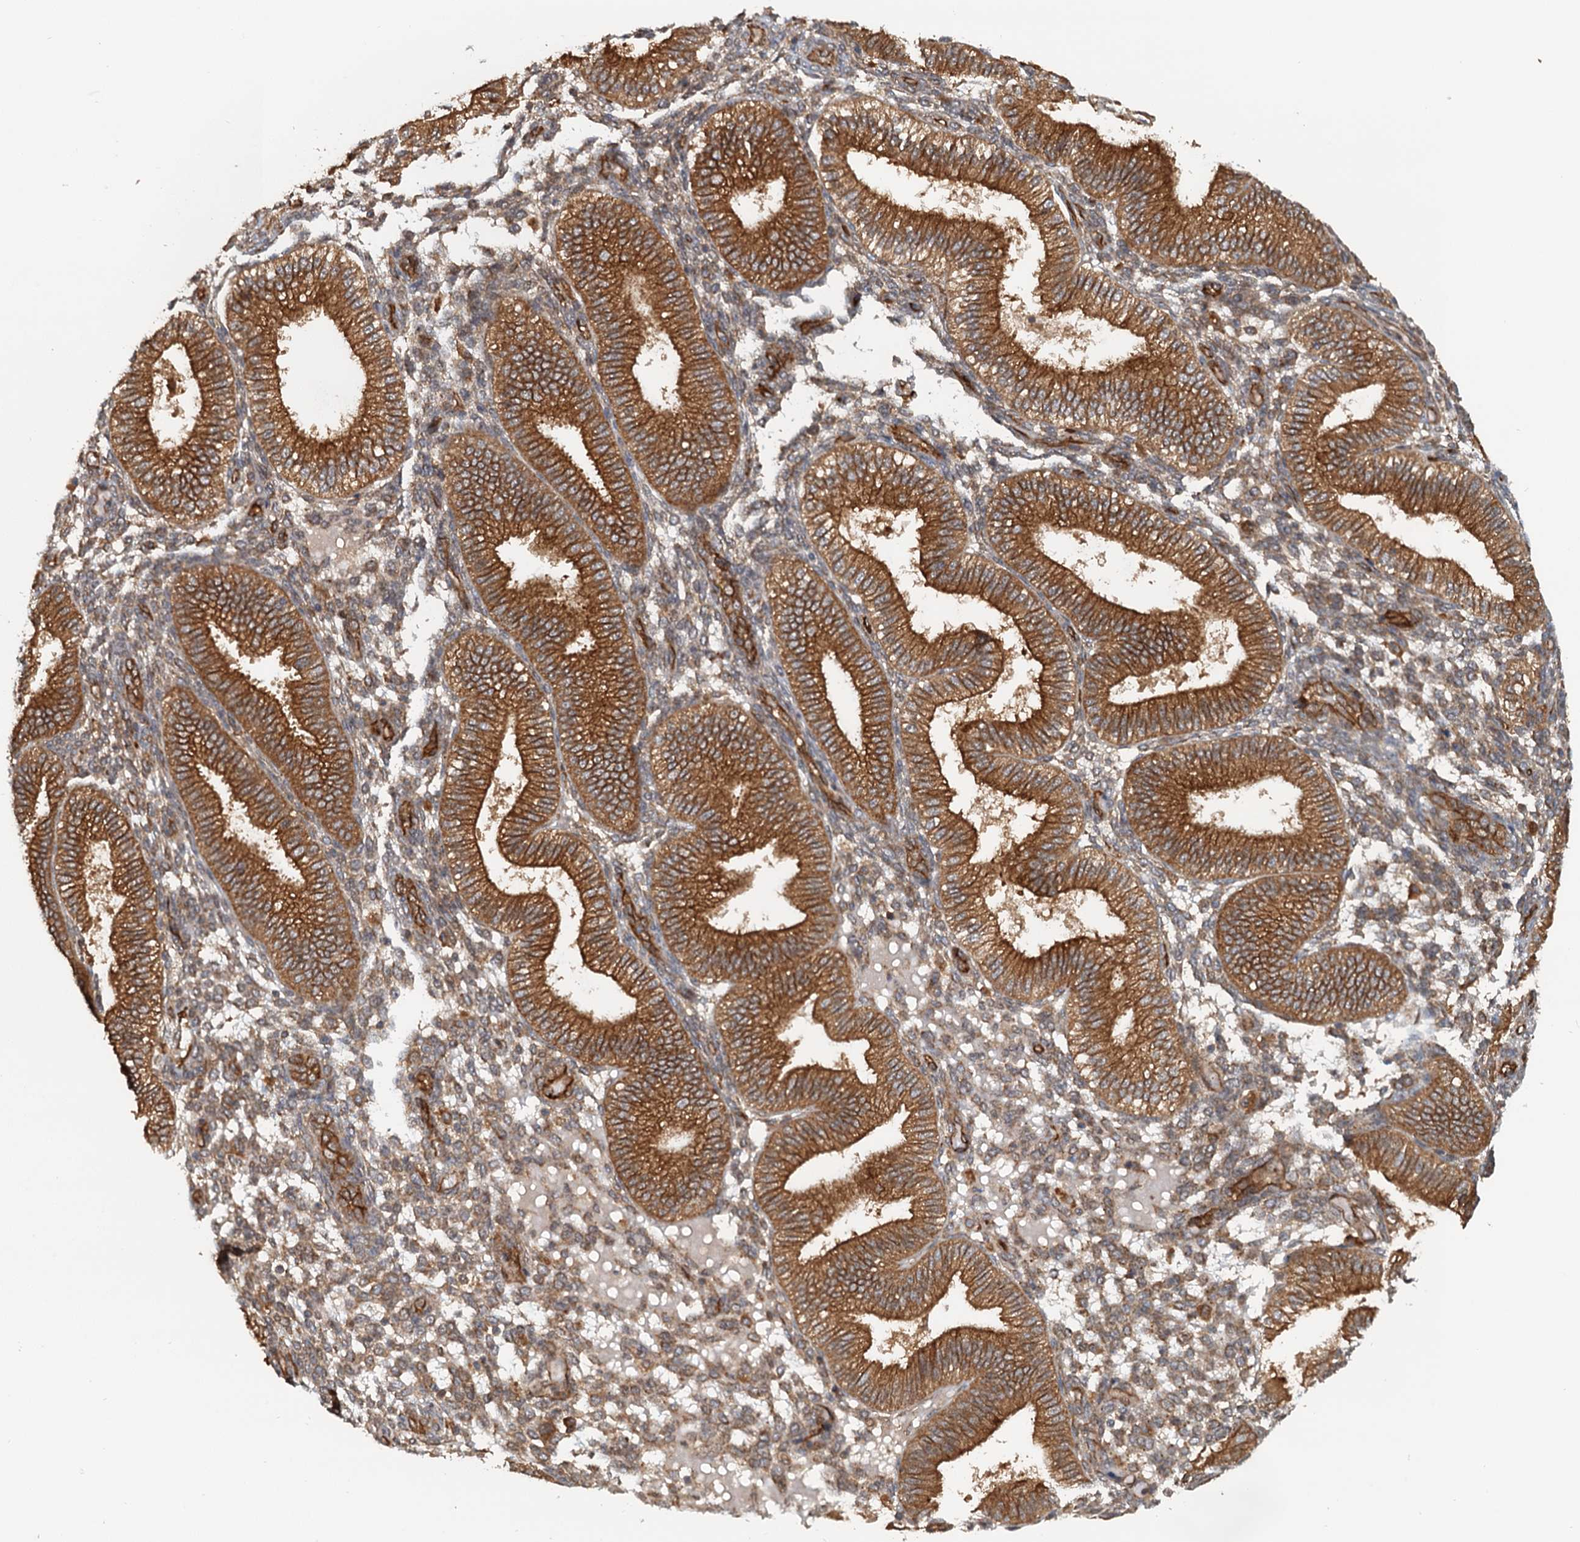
{"staining": {"intensity": "moderate", "quantity": "25%-75%", "location": "cytoplasmic/membranous"}, "tissue": "endometrium", "cell_type": "Cells in endometrial stroma", "image_type": "normal", "snomed": [{"axis": "morphology", "description": "Normal tissue, NOS"}, {"axis": "topography", "description": "Endometrium"}], "caption": "Immunohistochemistry photomicrograph of unremarkable endometrium: endometrium stained using IHC reveals medium levels of moderate protein expression localized specifically in the cytoplasmic/membranous of cells in endometrial stroma, appearing as a cytoplasmic/membranous brown color.", "gene": "NIPAL3", "patient": {"sex": "female", "age": 39}}